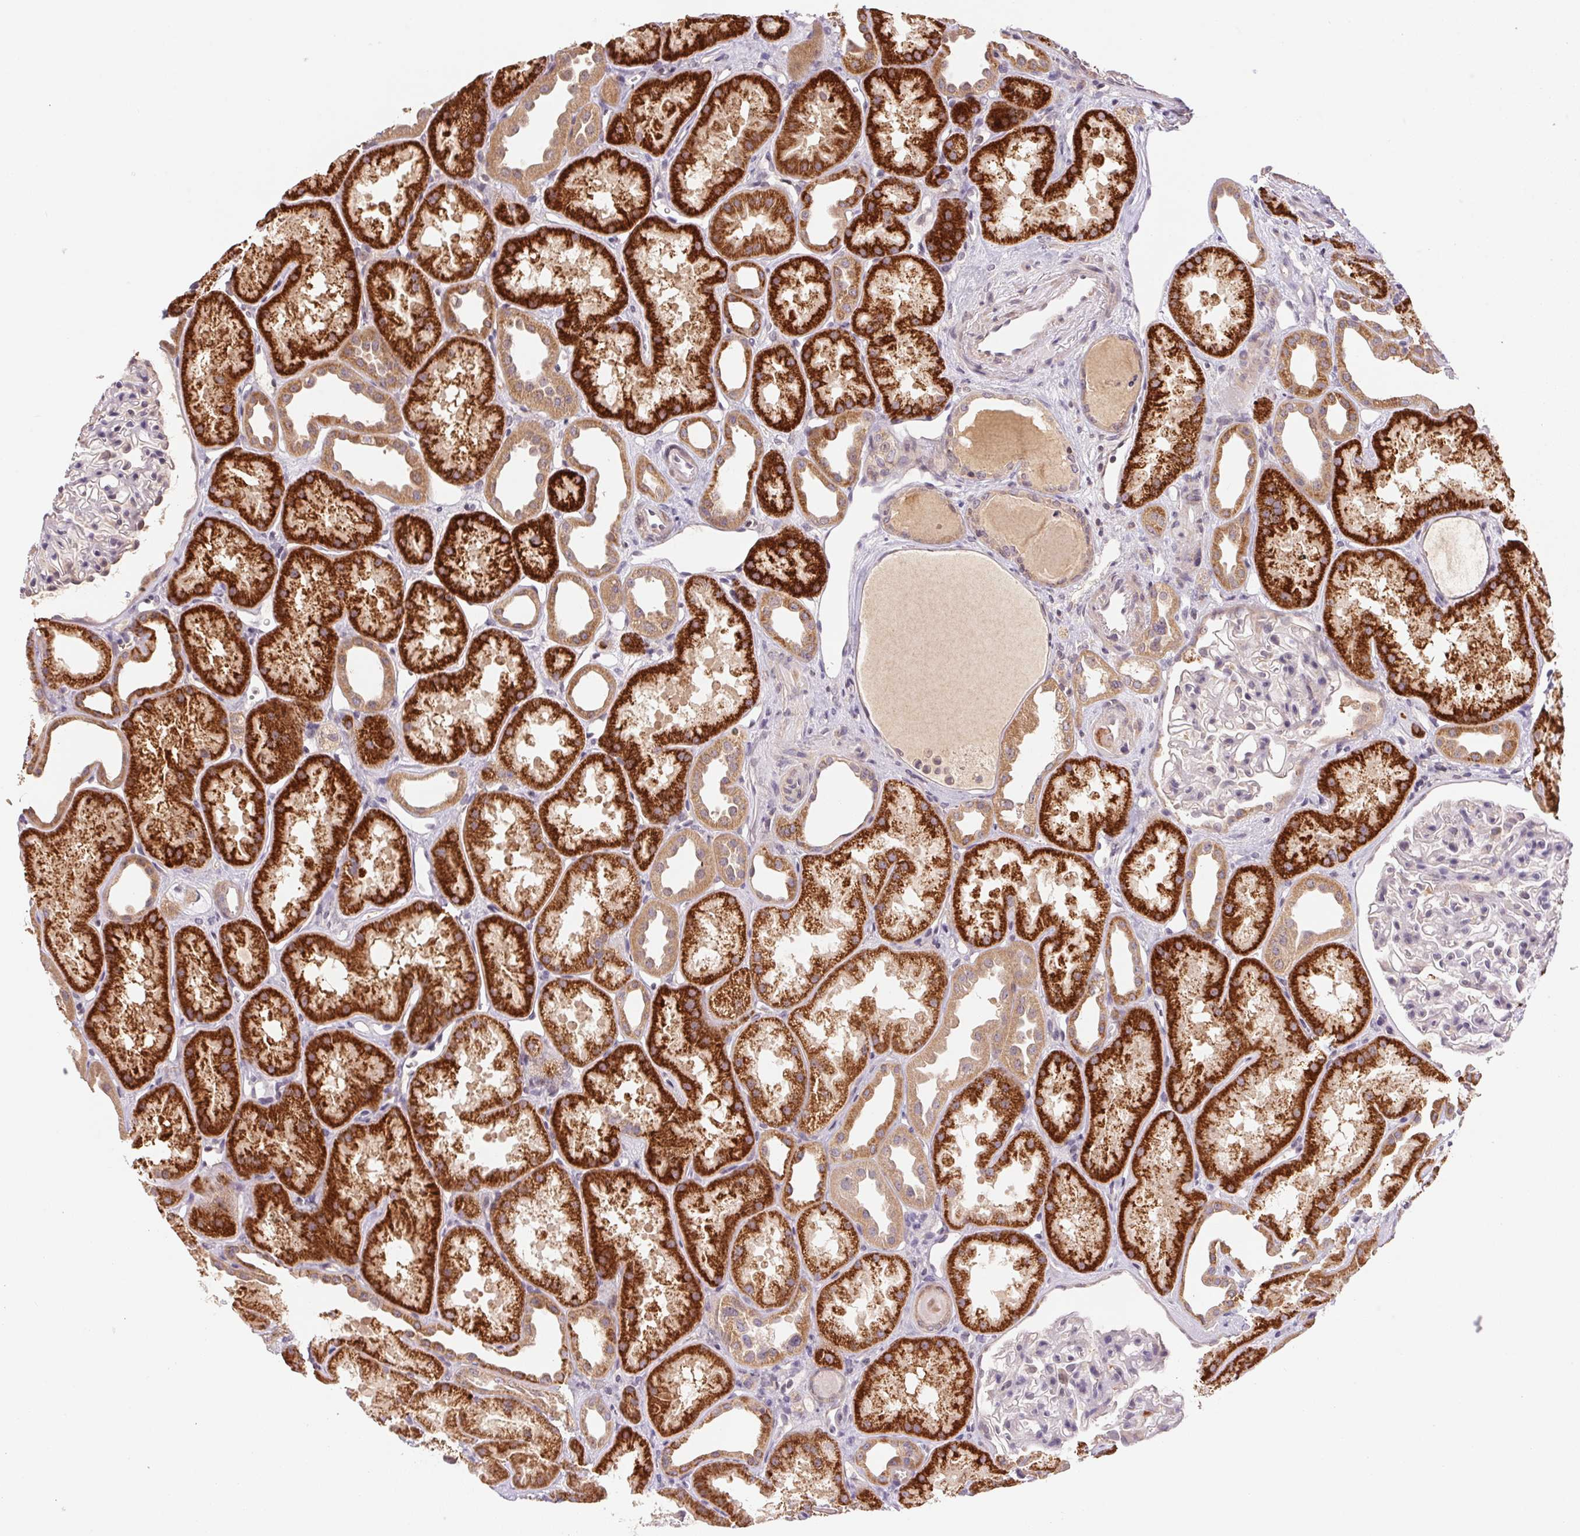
{"staining": {"intensity": "negative", "quantity": "none", "location": "none"}, "tissue": "kidney", "cell_type": "Cells in glomeruli", "image_type": "normal", "snomed": [{"axis": "morphology", "description": "Normal tissue, NOS"}, {"axis": "topography", "description": "Kidney"}], "caption": "Cells in glomeruli show no significant protein positivity in unremarkable kidney.", "gene": "BNIP5", "patient": {"sex": "male", "age": 61}}